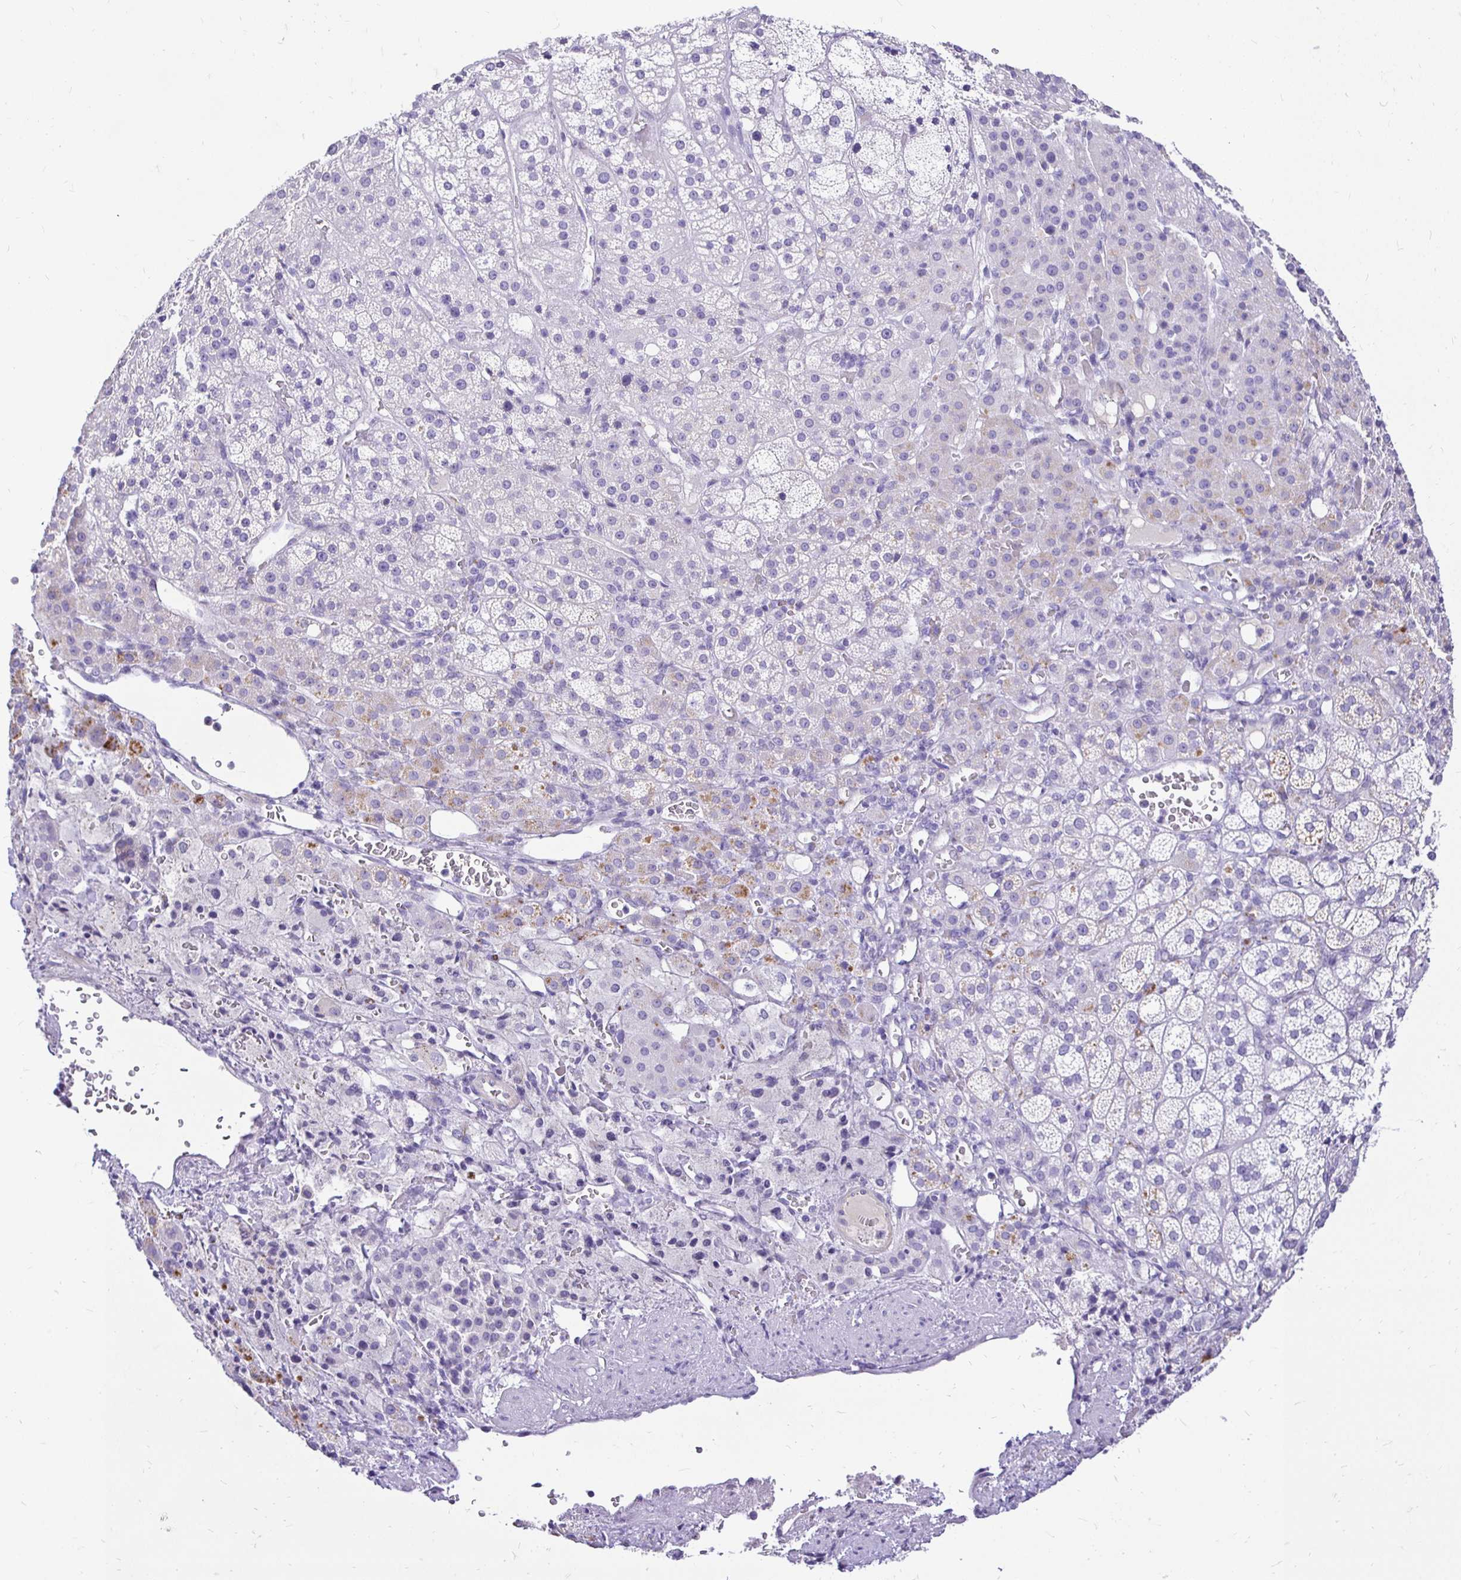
{"staining": {"intensity": "negative", "quantity": "none", "location": "none"}, "tissue": "adrenal gland", "cell_type": "Glandular cells", "image_type": "normal", "snomed": [{"axis": "morphology", "description": "Normal tissue, NOS"}, {"axis": "topography", "description": "Adrenal gland"}], "caption": "A micrograph of human adrenal gland is negative for staining in glandular cells. The staining was performed using DAB to visualize the protein expression in brown, while the nuclei were stained in blue with hematoxylin (Magnification: 20x).", "gene": "TAF1D", "patient": {"sex": "female", "age": 60}}